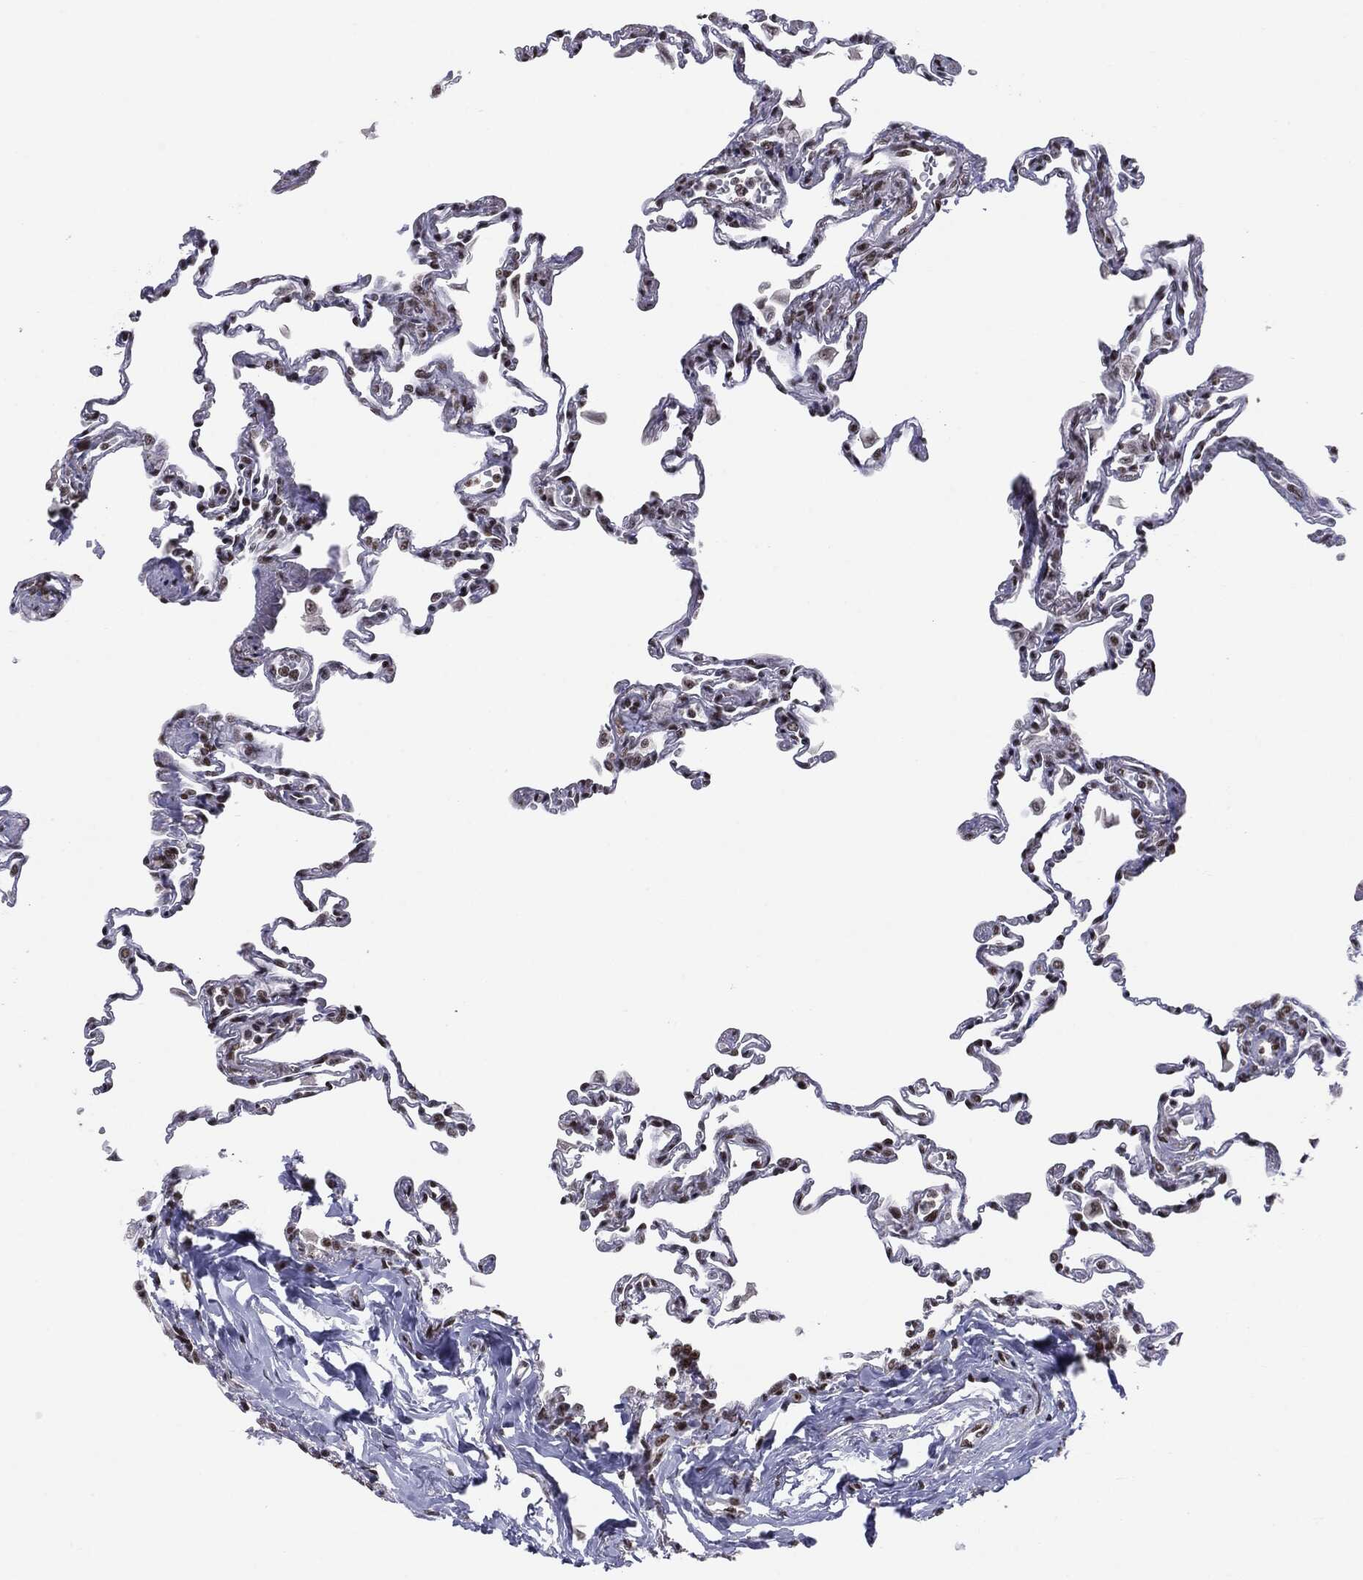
{"staining": {"intensity": "strong", "quantity": "25%-75%", "location": "nuclear"}, "tissue": "lung", "cell_type": "Alveolar cells", "image_type": "normal", "snomed": [{"axis": "morphology", "description": "Normal tissue, NOS"}, {"axis": "topography", "description": "Lung"}], "caption": "Unremarkable lung exhibits strong nuclear positivity in about 25%-75% of alveolar cells.", "gene": "MDC1", "patient": {"sex": "female", "age": 57}}